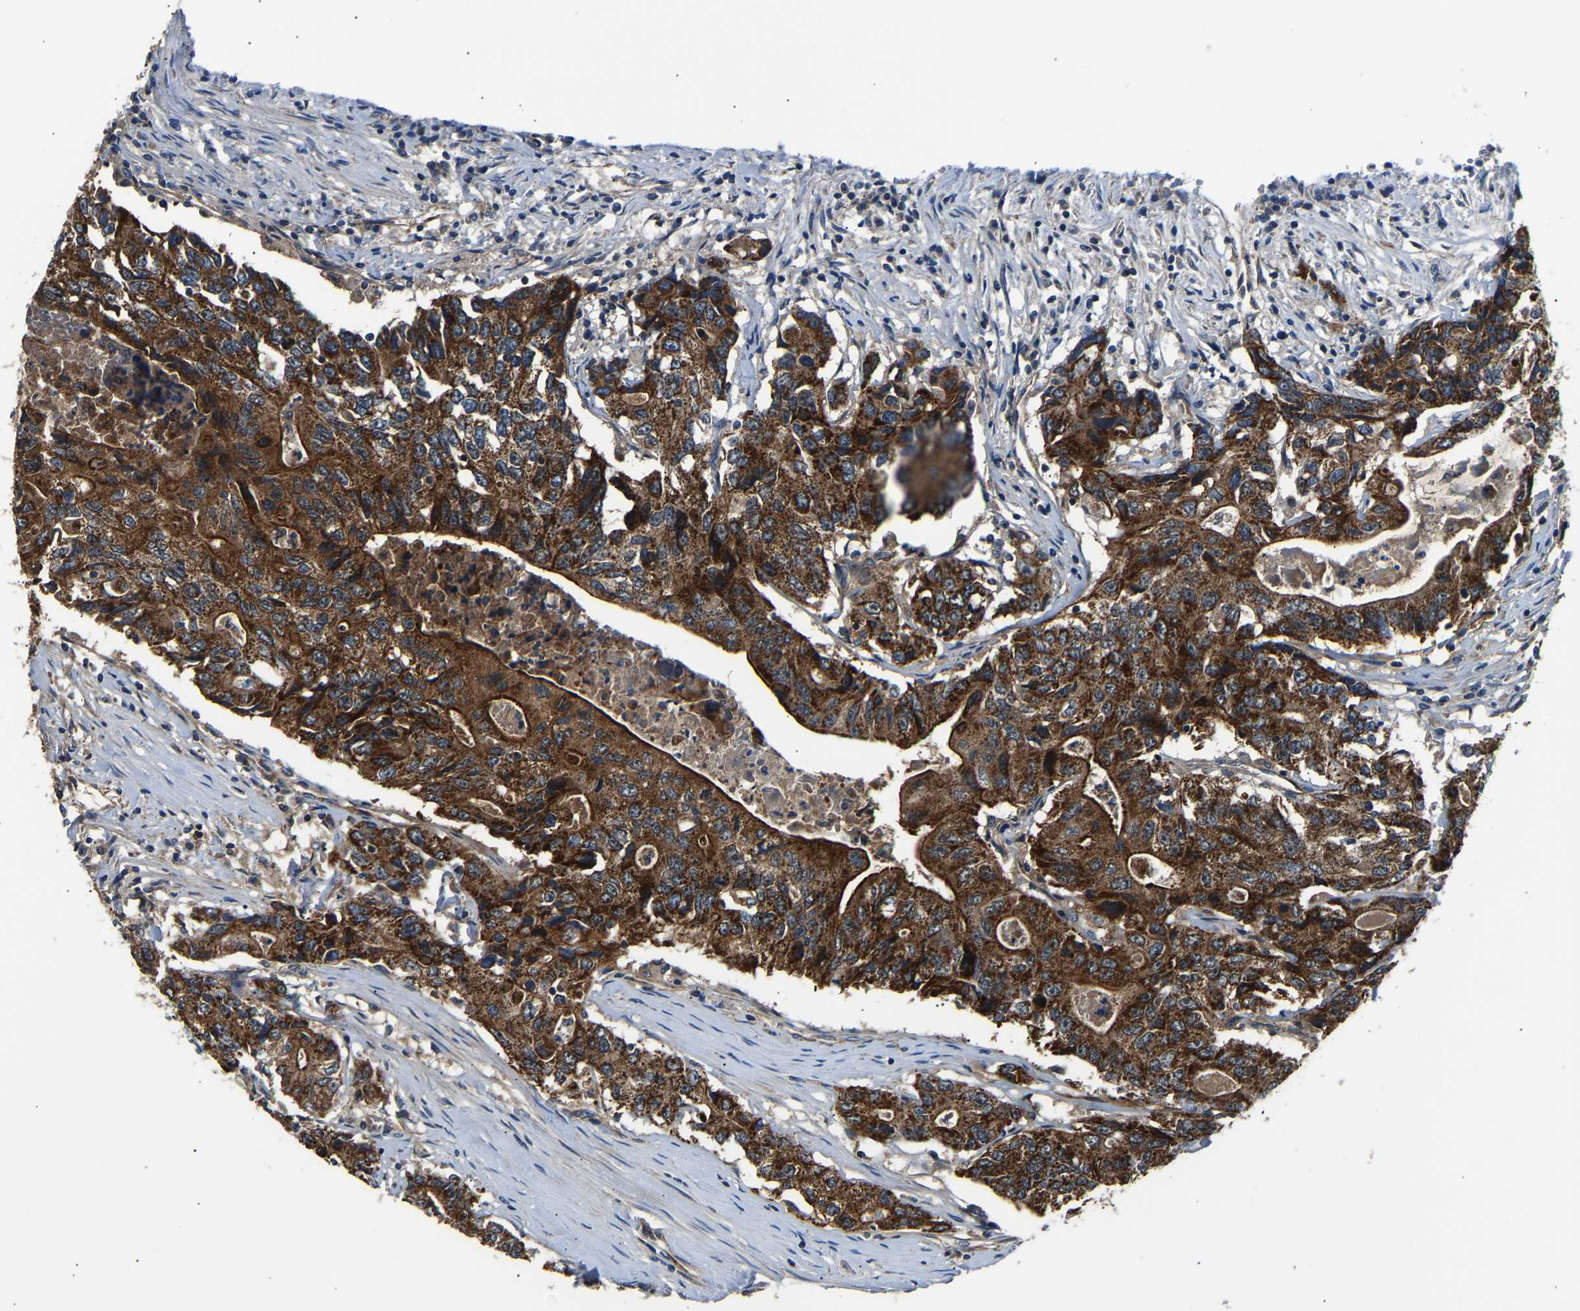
{"staining": {"intensity": "strong", "quantity": ">75%", "location": "cytoplasmic/membranous"}, "tissue": "colorectal cancer", "cell_type": "Tumor cells", "image_type": "cancer", "snomed": [{"axis": "morphology", "description": "Adenocarcinoma, NOS"}, {"axis": "topography", "description": "Colon"}], "caption": "A high amount of strong cytoplasmic/membranous positivity is identified in approximately >75% of tumor cells in colorectal cancer (adenocarcinoma) tissue.", "gene": "GGCT", "patient": {"sex": "female", "age": 77}}